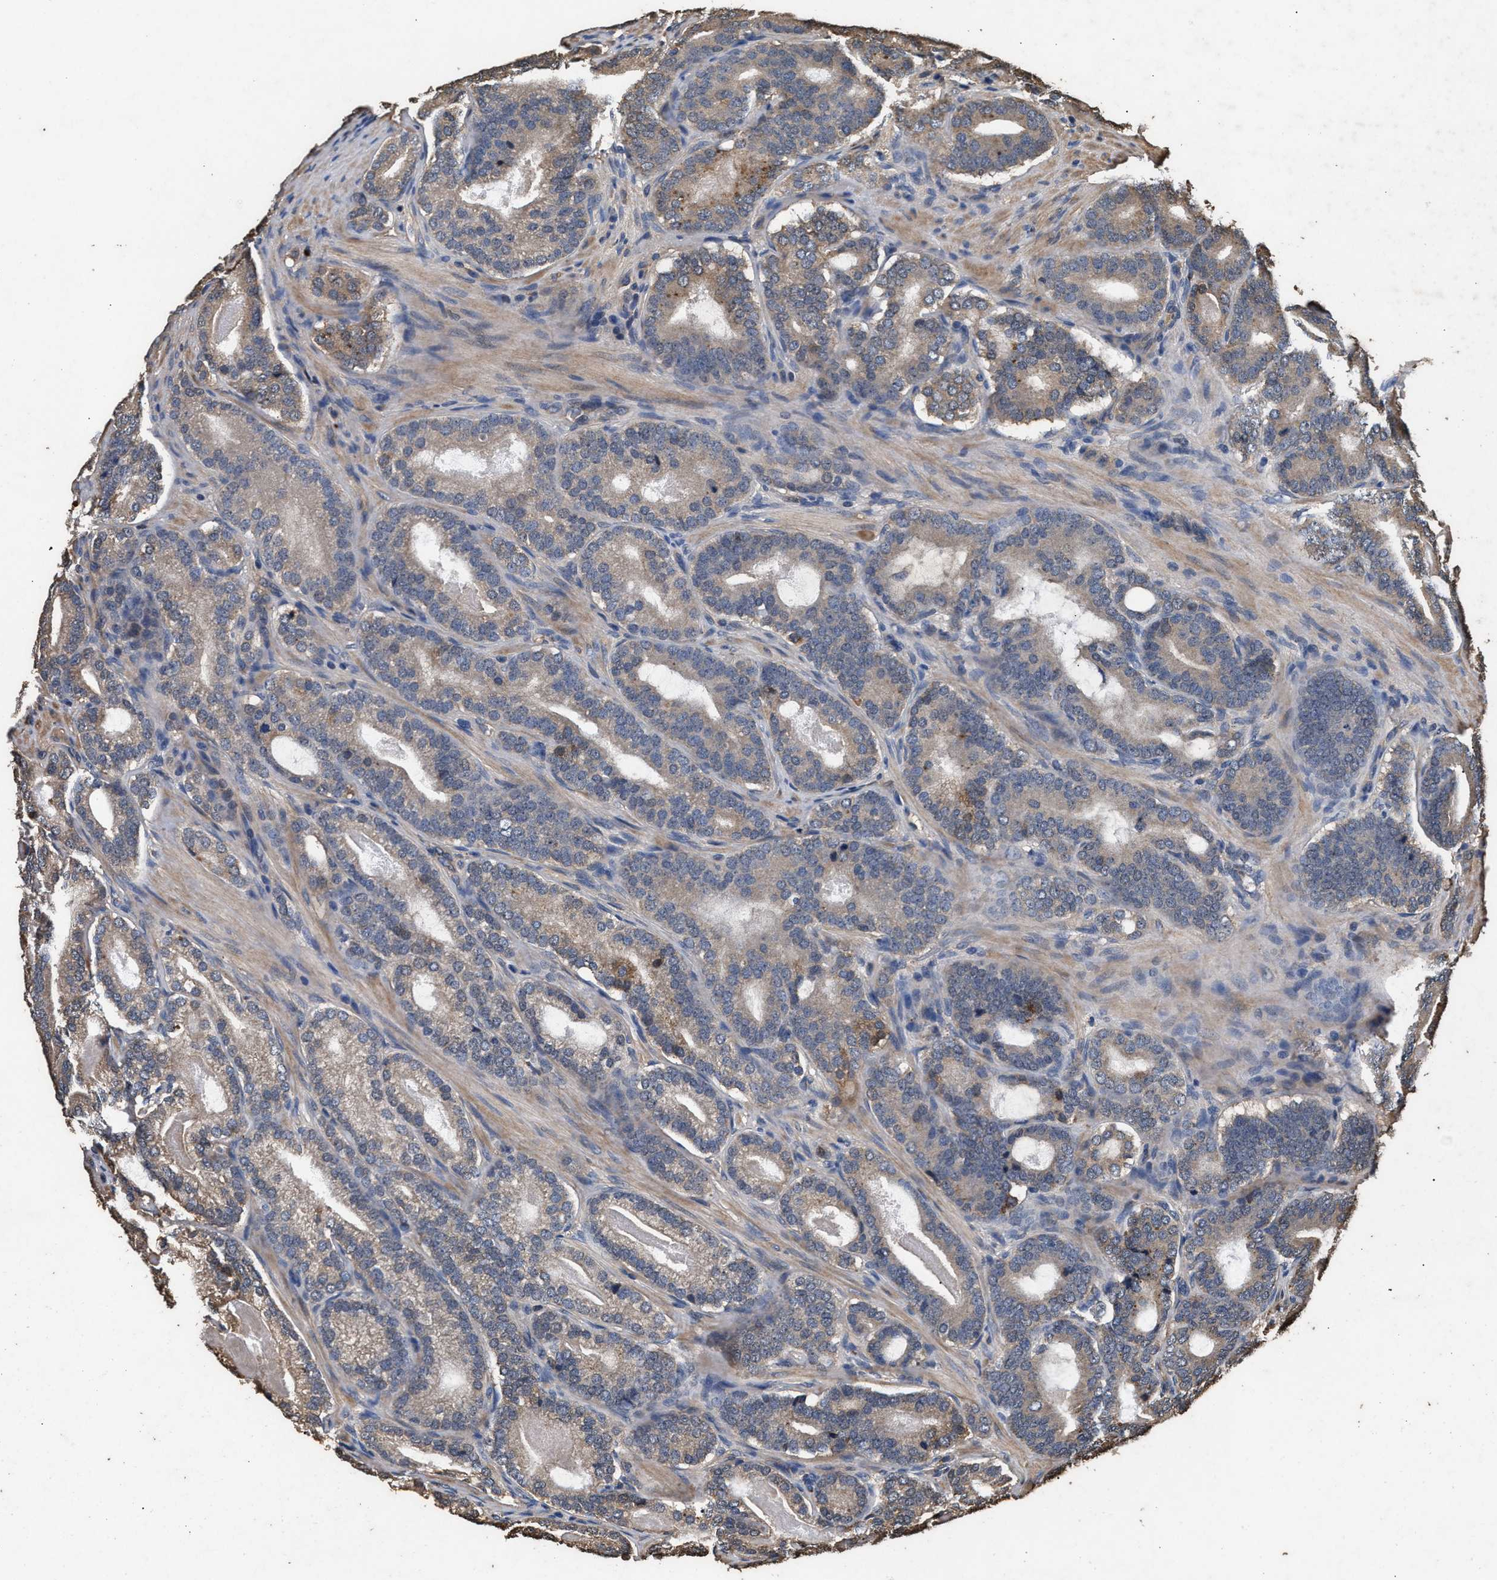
{"staining": {"intensity": "weak", "quantity": ">75%", "location": "cytoplasmic/membranous"}, "tissue": "prostate cancer", "cell_type": "Tumor cells", "image_type": "cancer", "snomed": [{"axis": "morphology", "description": "Adenocarcinoma, High grade"}, {"axis": "topography", "description": "Prostate"}], "caption": "Immunohistochemical staining of human high-grade adenocarcinoma (prostate) demonstrates low levels of weak cytoplasmic/membranous protein positivity in about >75% of tumor cells.", "gene": "KYAT1", "patient": {"sex": "male", "age": 60}}